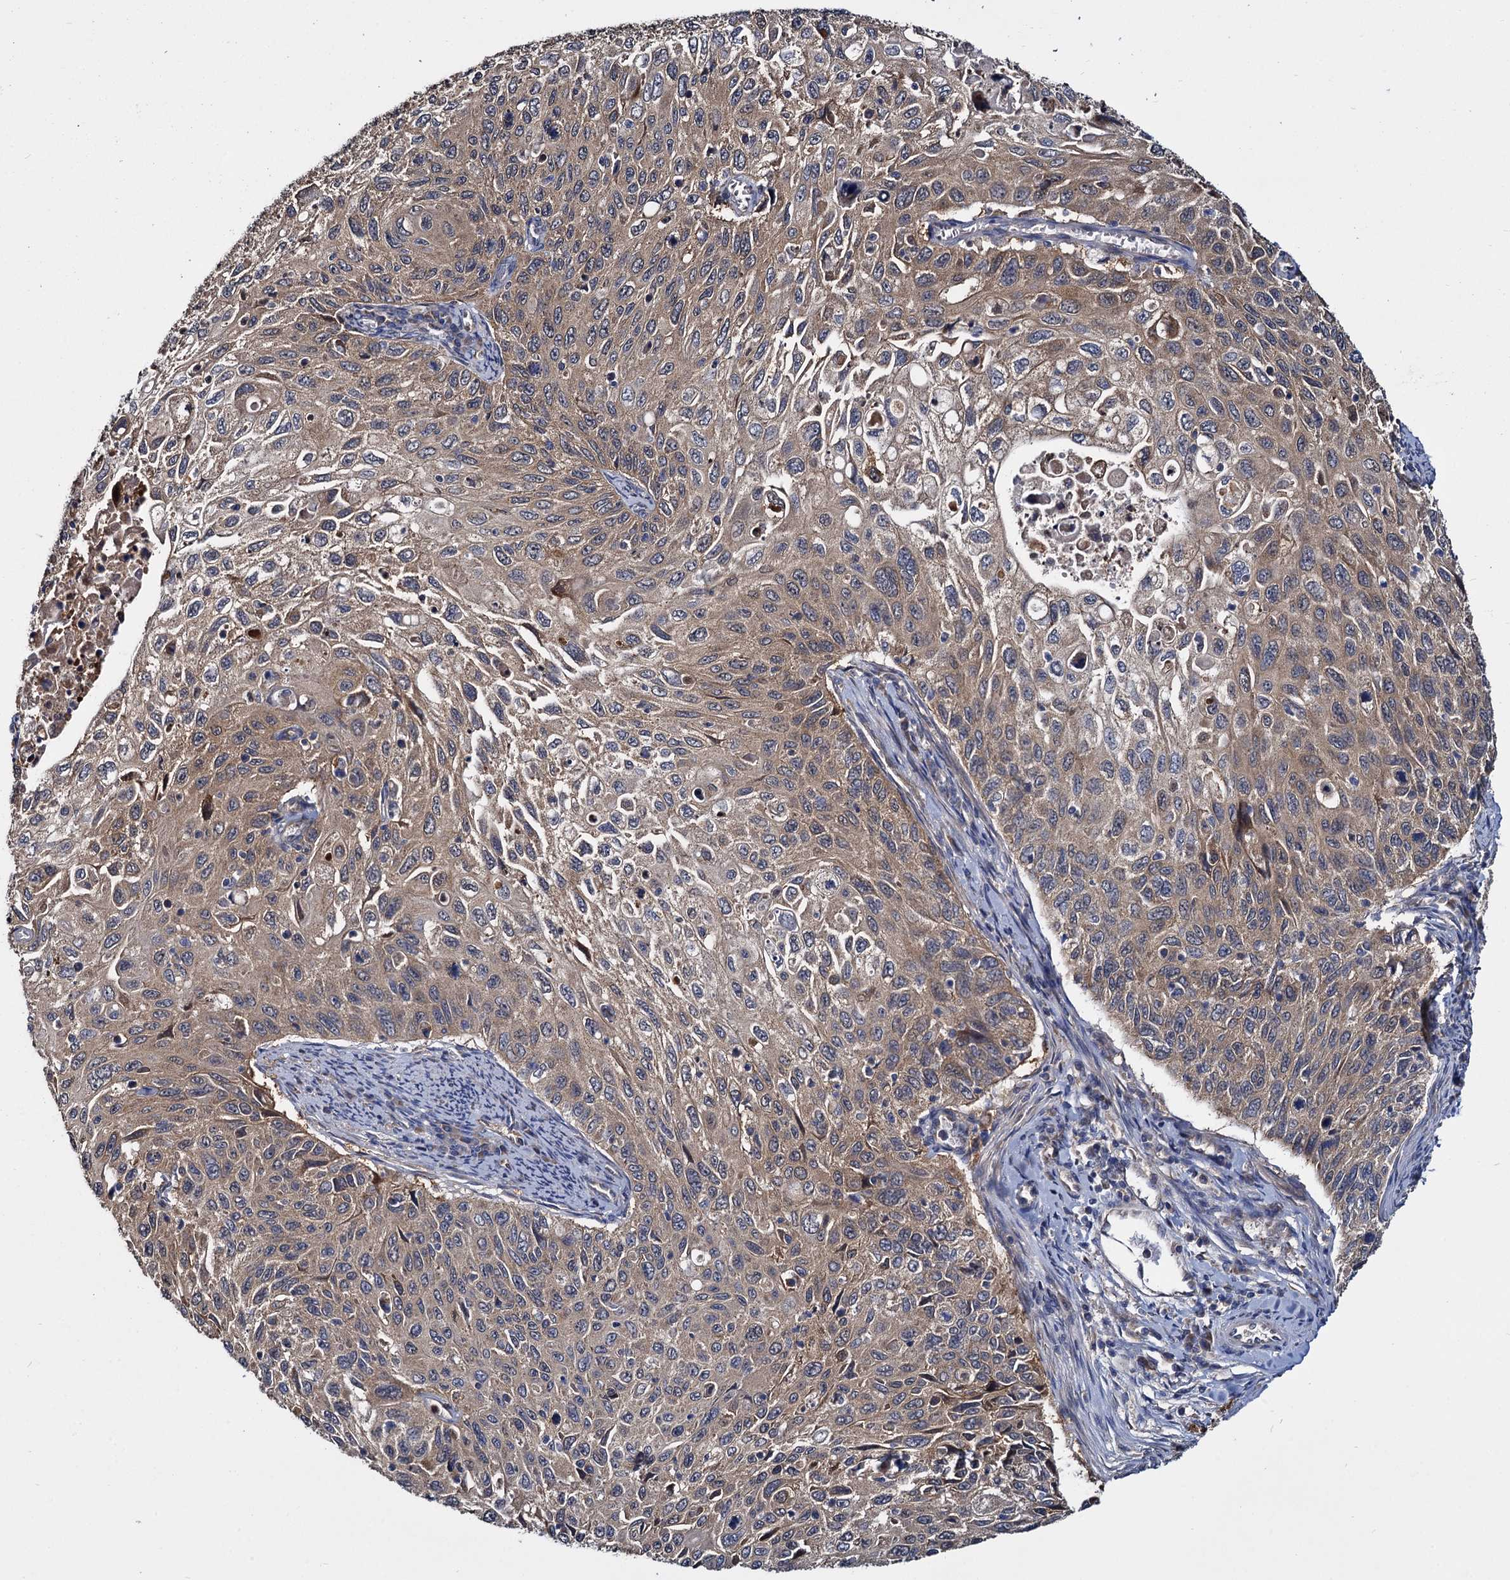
{"staining": {"intensity": "moderate", "quantity": ">75%", "location": "cytoplasmic/membranous"}, "tissue": "cervical cancer", "cell_type": "Tumor cells", "image_type": "cancer", "snomed": [{"axis": "morphology", "description": "Squamous cell carcinoma, NOS"}, {"axis": "topography", "description": "Cervix"}], "caption": "Squamous cell carcinoma (cervical) was stained to show a protein in brown. There is medium levels of moderate cytoplasmic/membranous staining in about >75% of tumor cells.", "gene": "CEP192", "patient": {"sex": "female", "age": 70}}